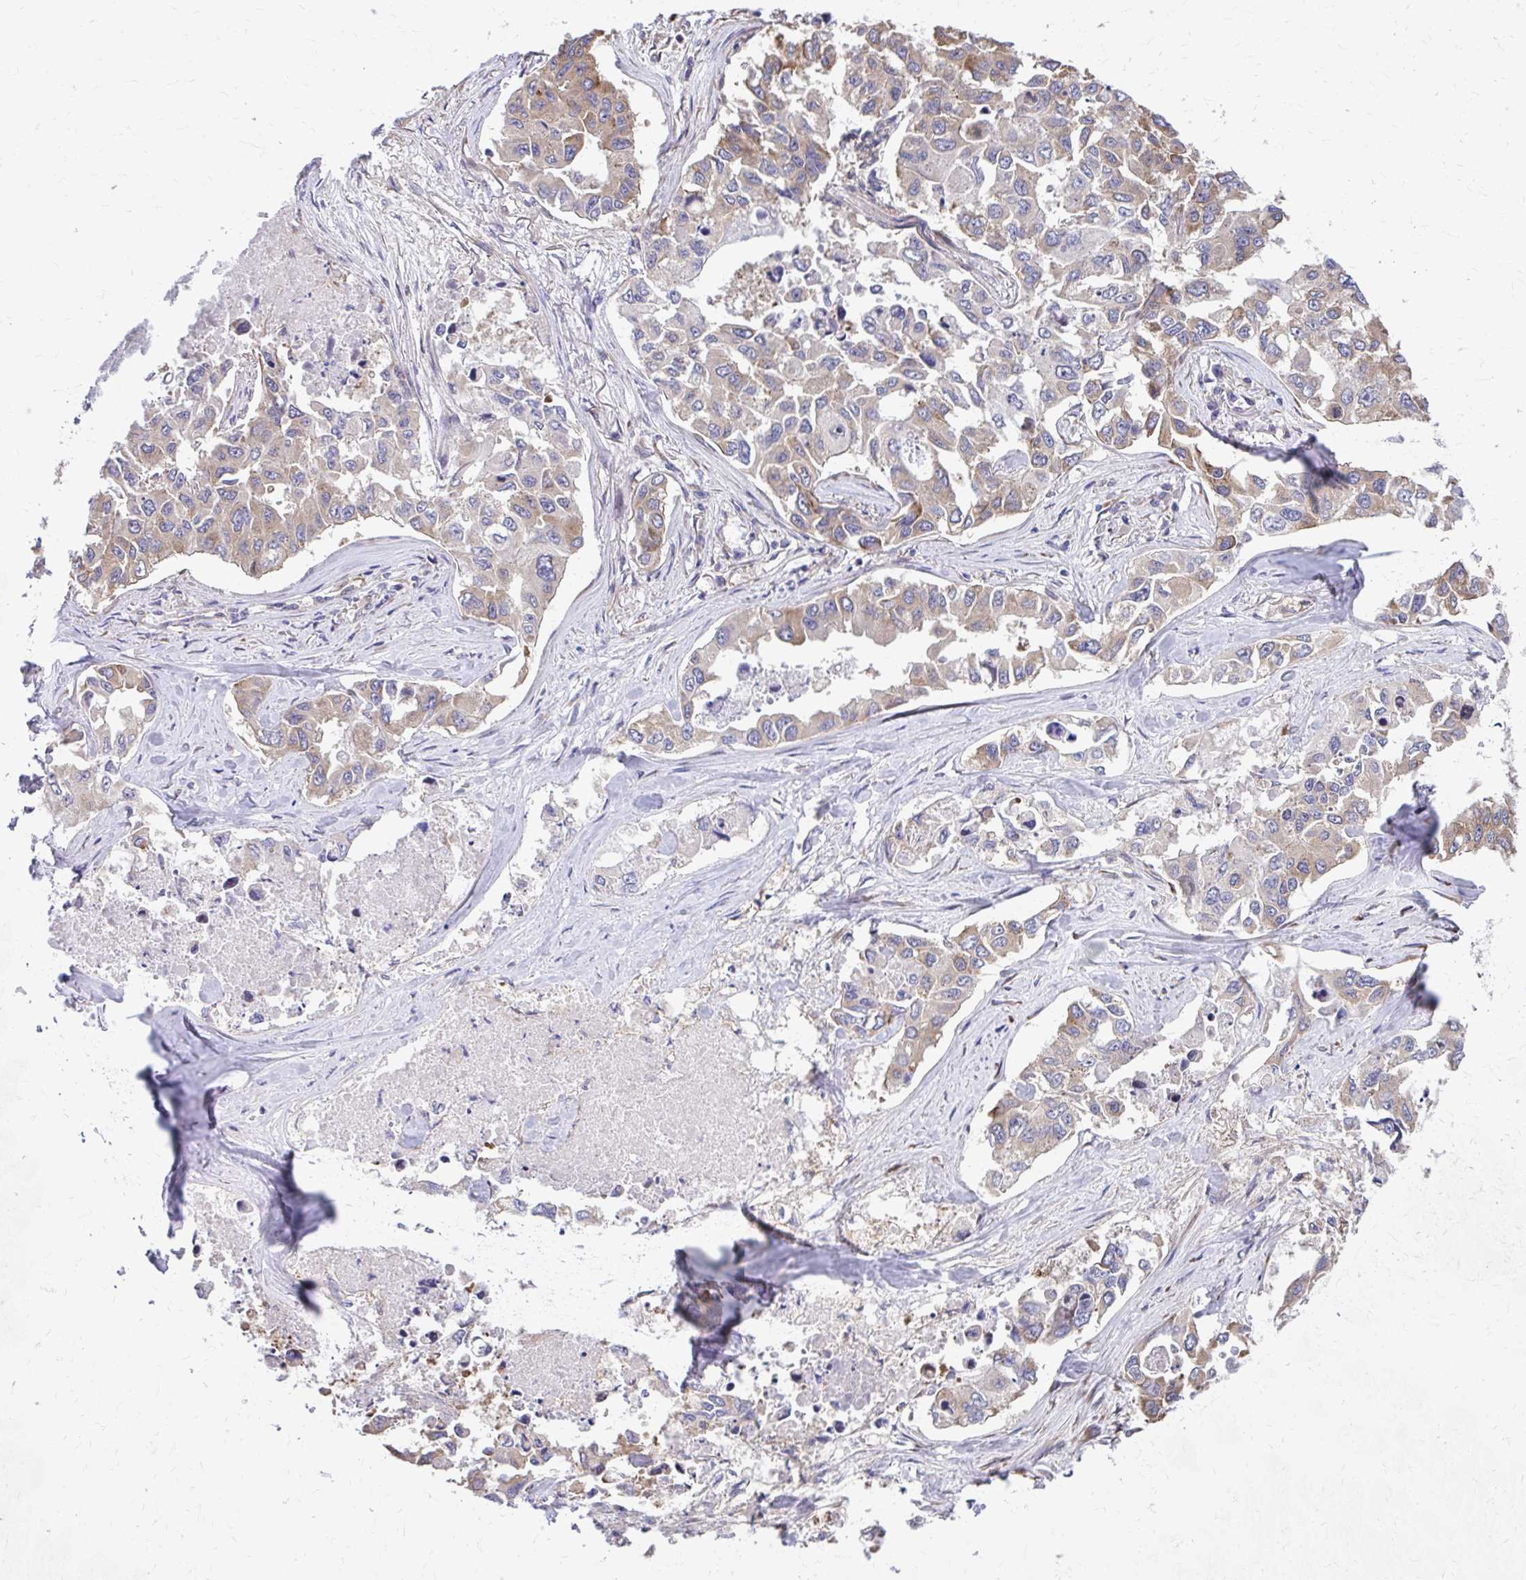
{"staining": {"intensity": "weak", "quantity": "25%-75%", "location": "cytoplasmic/membranous"}, "tissue": "lung cancer", "cell_type": "Tumor cells", "image_type": "cancer", "snomed": [{"axis": "morphology", "description": "Adenocarcinoma, NOS"}, {"axis": "topography", "description": "Lung"}], "caption": "Immunohistochemistry (IHC) histopathology image of human adenocarcinoma (lung) stained for a protein (brown), which exhibits low levels of weak cytoplasmic/membranous positivity in about 25%-75% of tumor cells.", "gene": "ZNF778", "patient": {"sex": "male", "age": 64}}